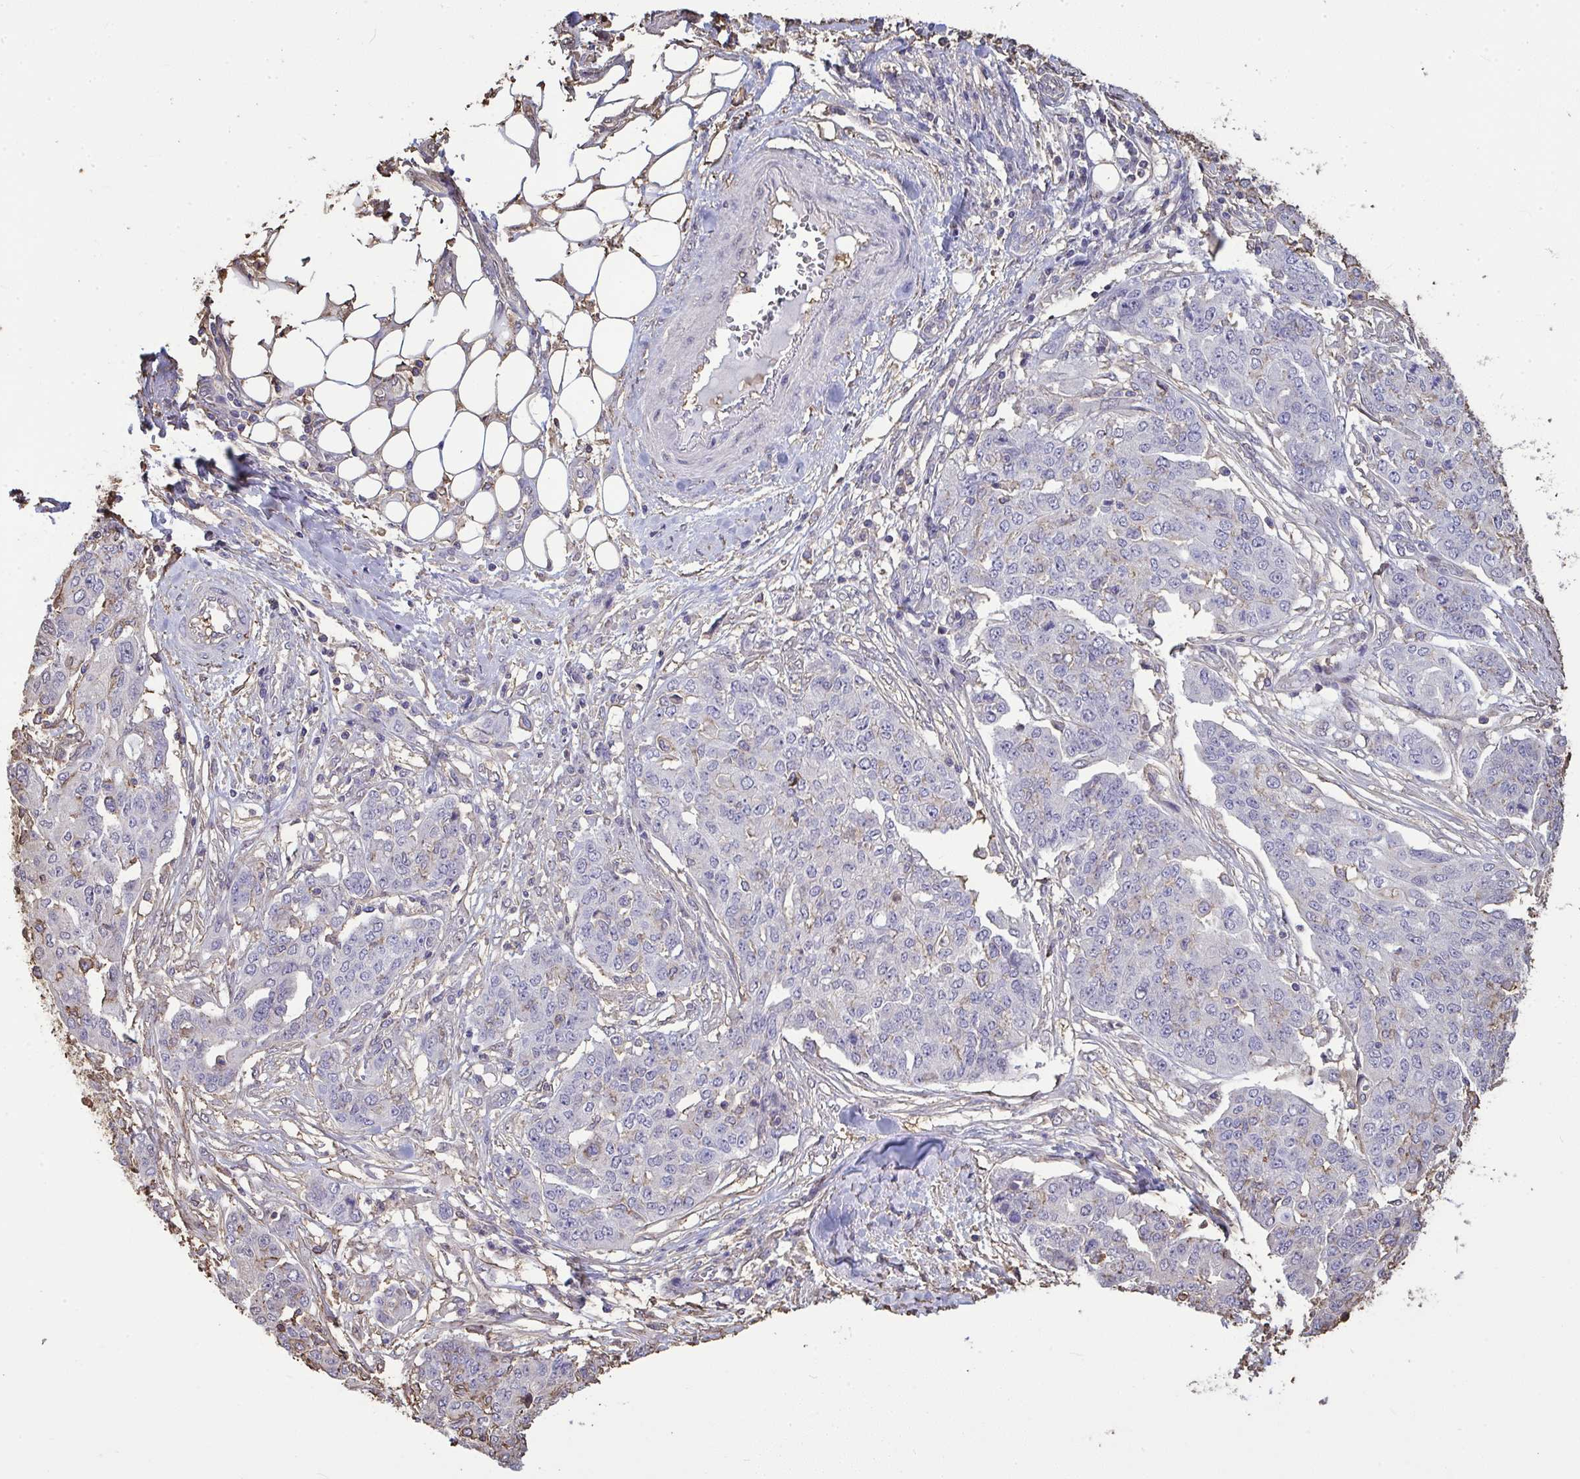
{"staining": {"intensity": "negative", "quantity": "none", "location": "none"}, "tissue": "ovarian cancer", "cell_type": "Tumor cells", "image_type": "cancer", "snomed": [{"axis": "morphology", "description": "Cystadenocarcinoma, serous, NOS"}, {"axis": "topography", "description": "Soft tissue"}, {"axis": "topography", "description": "Ovary"}], "caption": "Tumor cells are negative for protein expression in human ovarian cancer.", "gene": "ANXA5", "patient": {"sex": "female", "age": 57}}